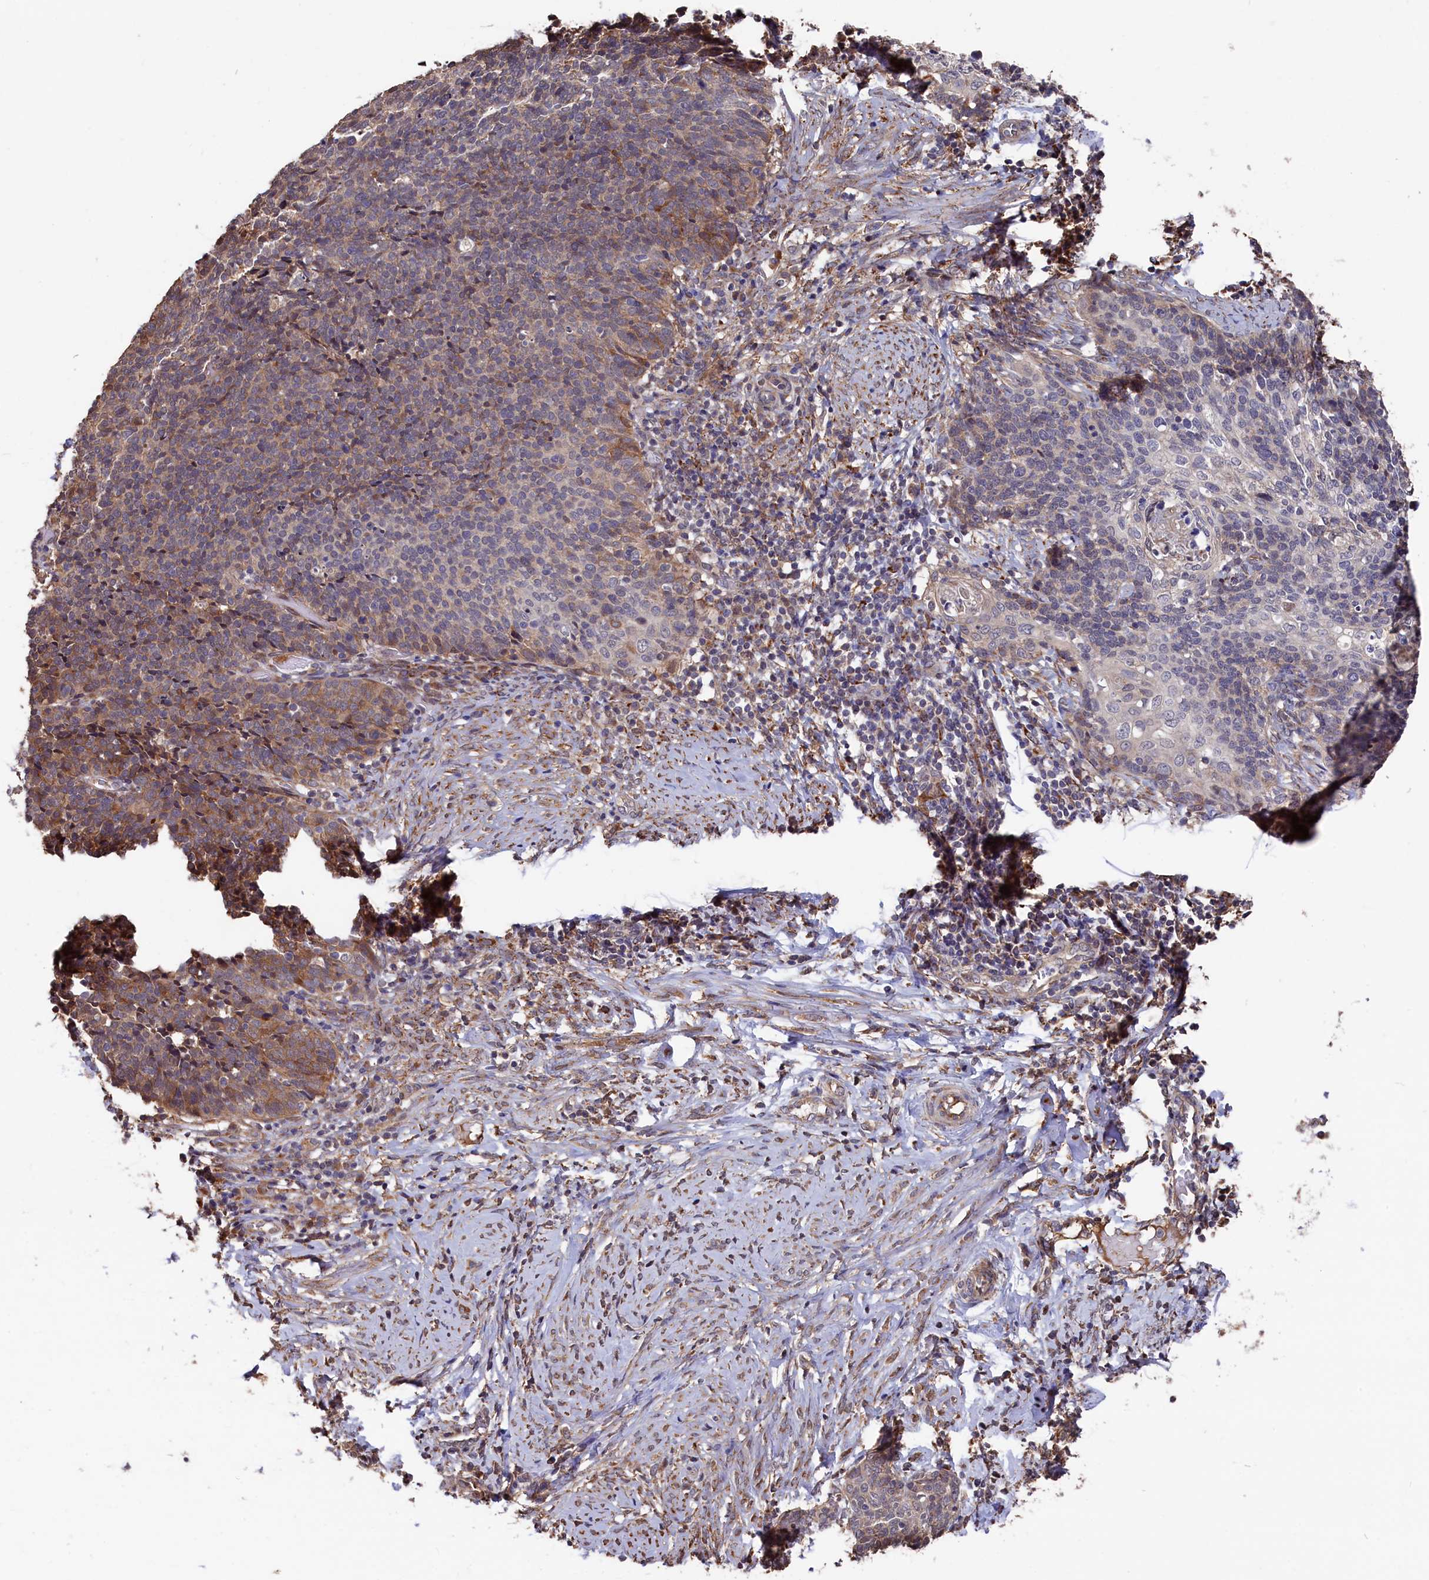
{"staining": {"intensity": "moderate", "quantity": "<25%", "location": "cytoplasmic/membranous"}, "tissue": "cervical cancer", "cell_type": "Tumor cells", "image_type": "cancer", "snomed": [{"axis": "morphology", "description": "Squamous cell carcinoma, NOS"}, {"axis": "topography", "description": "Cervix"}], "caption": "Immunohistochemical staining of squamous cell carcinoma (cervical) demonstrates low levels of moderate cytoplasmic/membranous protein positivity in approximately <25% of tumor cells.", "gene": "SLC12A4", "patient": {"sex": "female", "age": 39}}